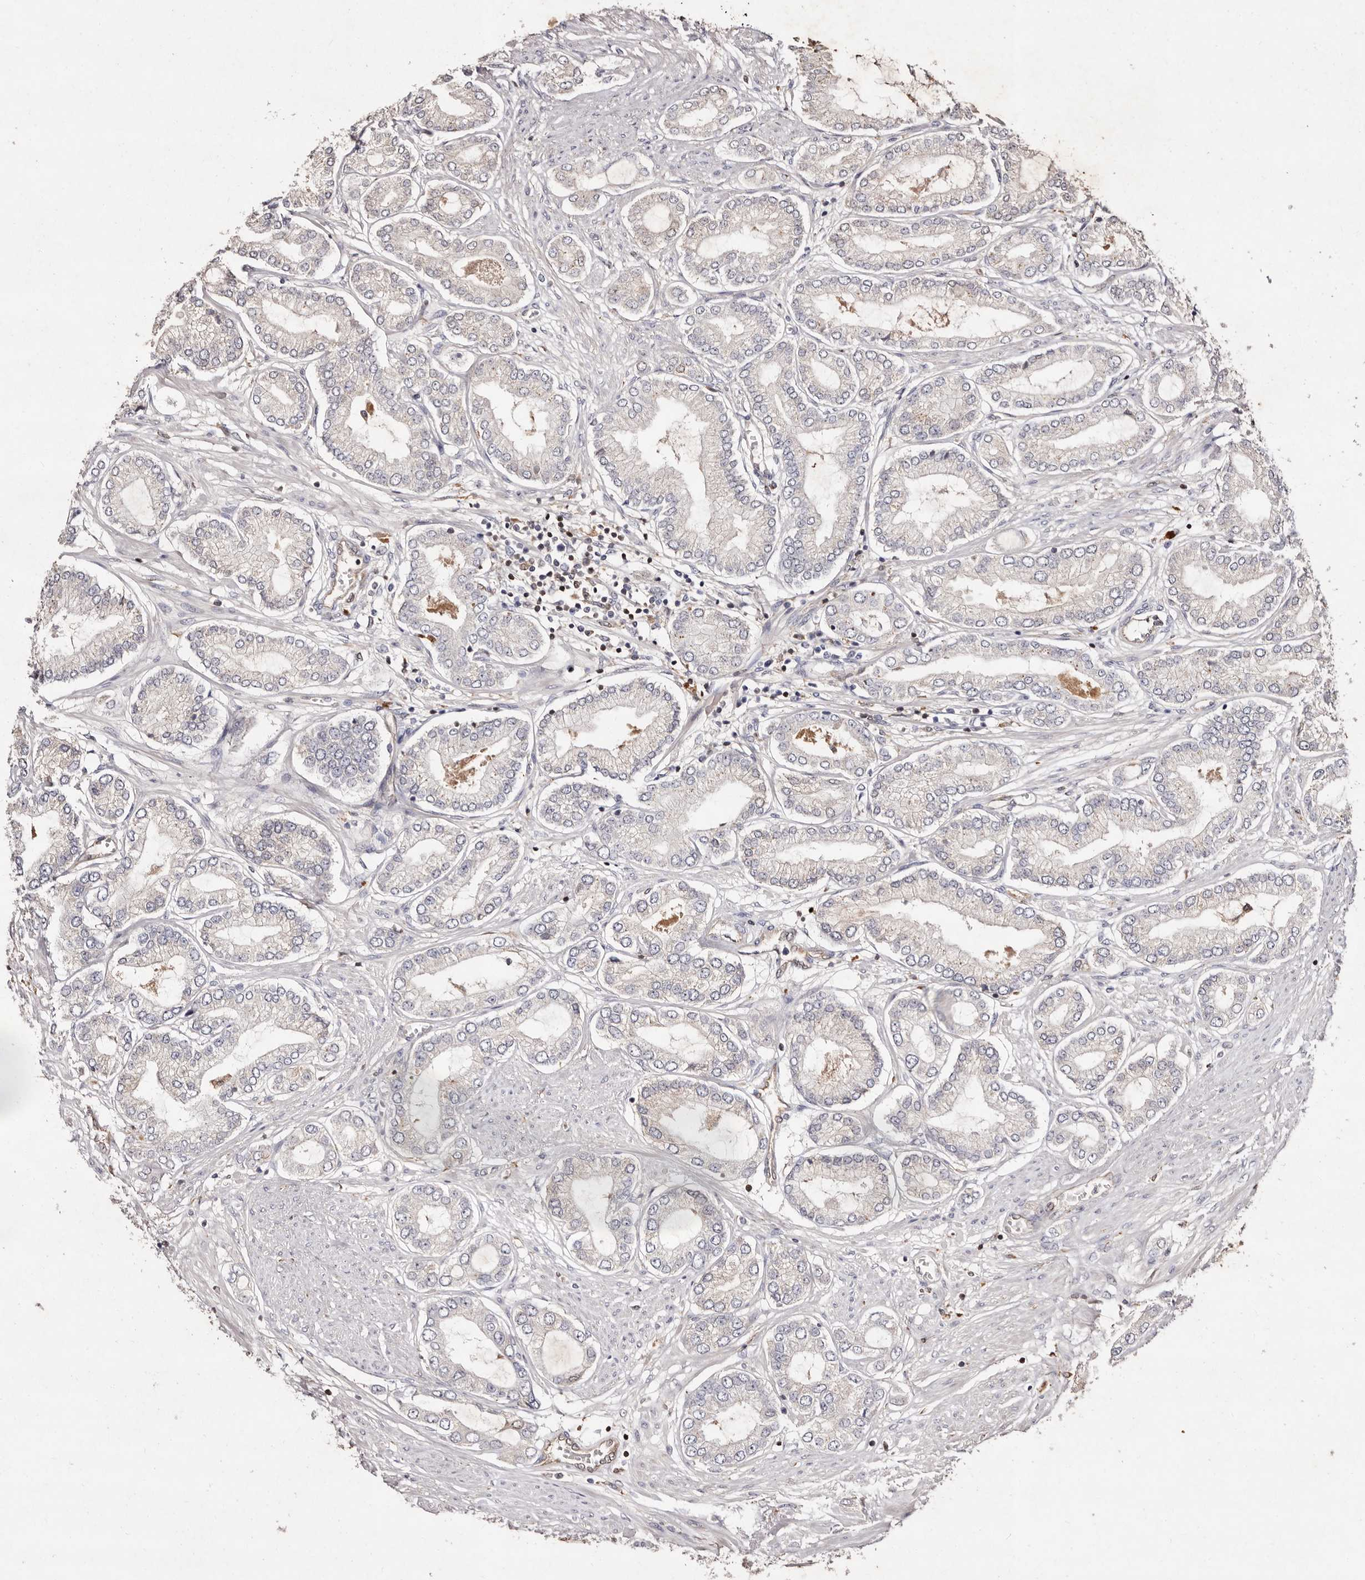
{"staining": {"intensity": "weak", "quantity": "<25%", "location": "cytoplasmic/membranous"}, "tissue": "prostate cancer", "cell_type": "Tumor cells", "image_type": "cancer", "snomed": [{"axis": "morphology", "description": "Adenocarcinoma, Low grade"}, {"axis": "topography", "description": "Prostate"}], "caption": "Immunohistochemical staining of prostate cancer demonstrates no significant positivity in tumor cells.", "gene": "GIMAP4", "patient": {"sex": "male", "age": 63}}